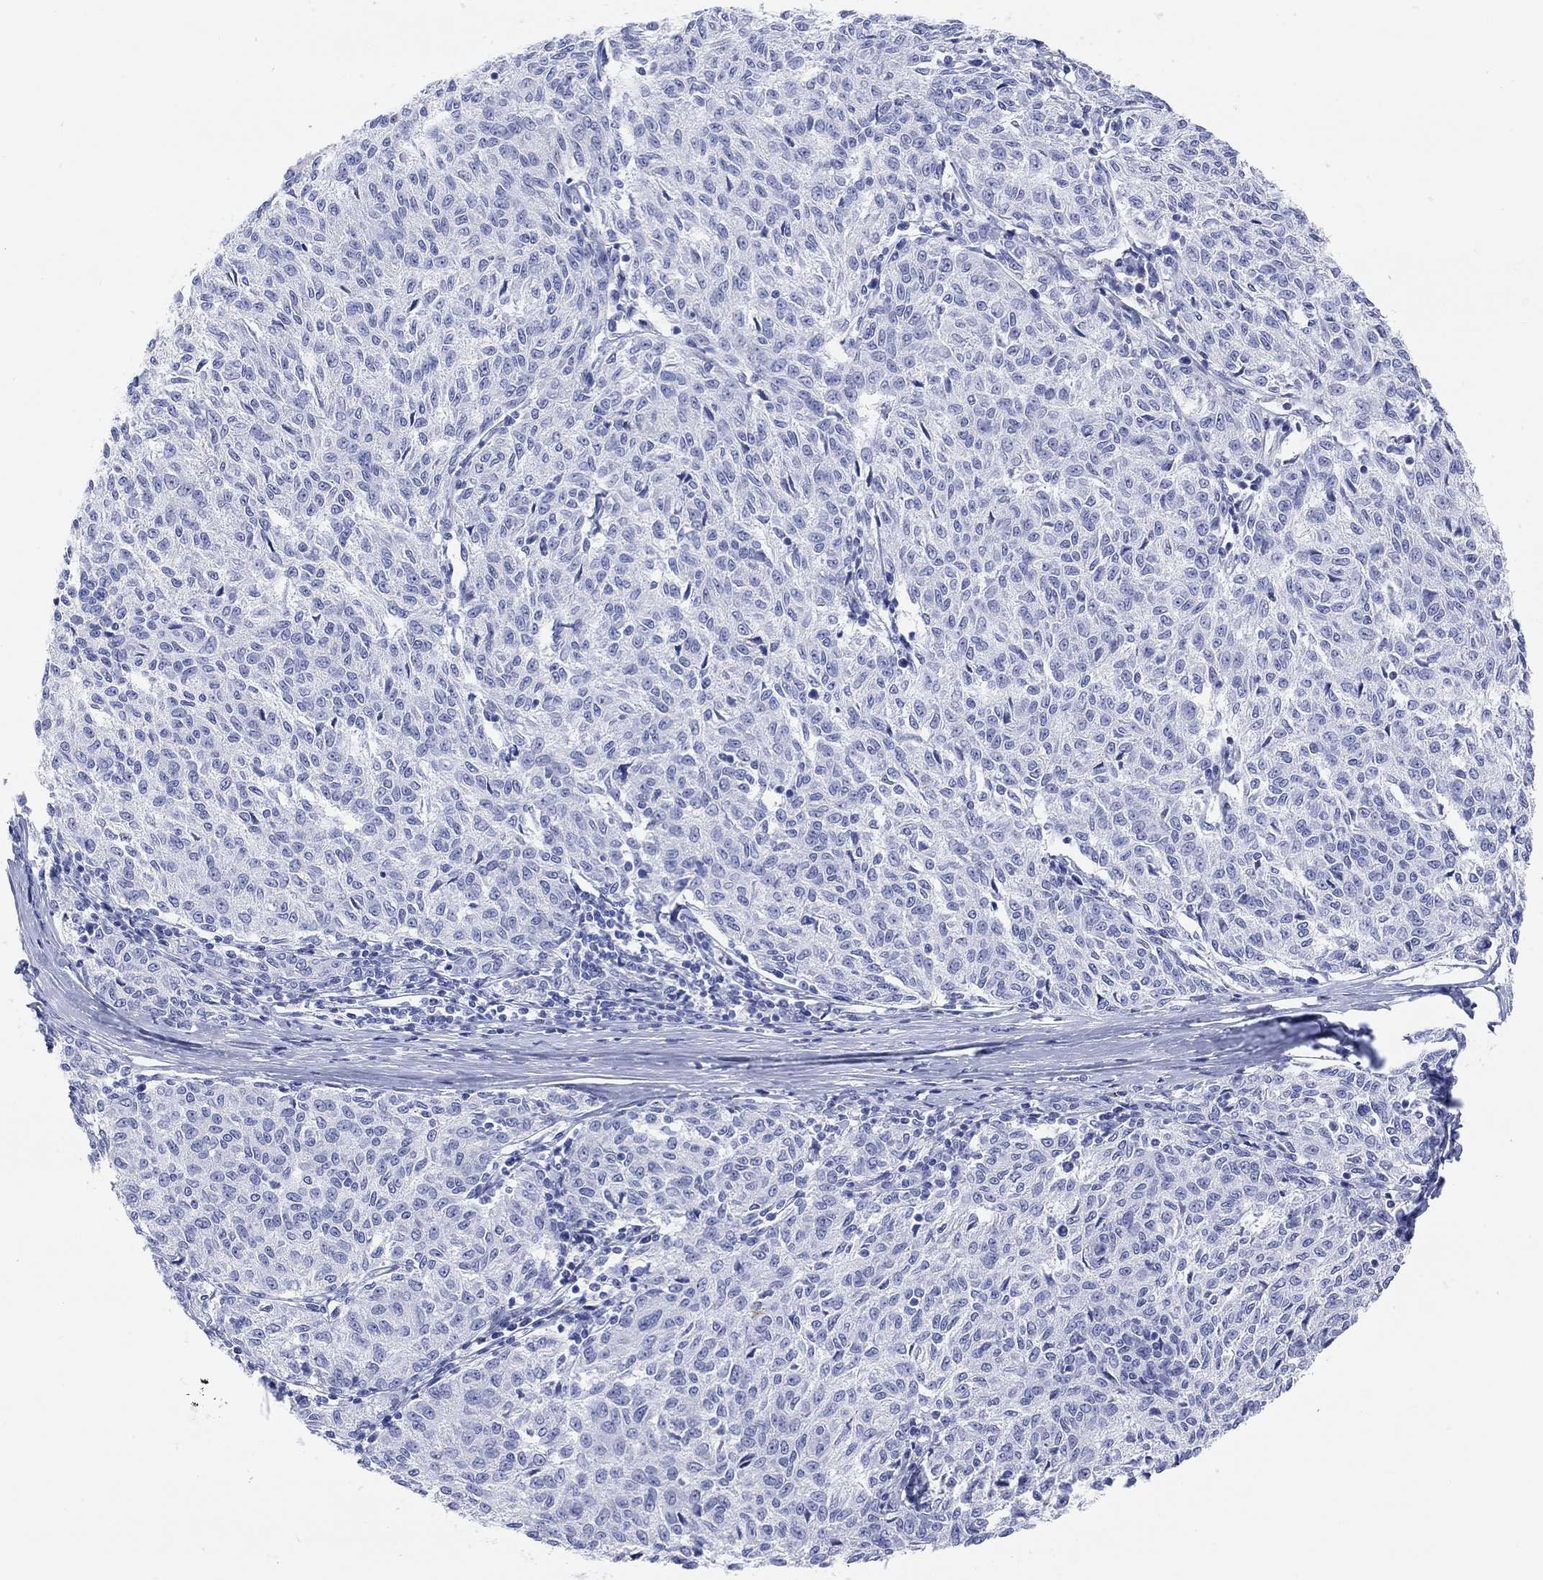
{"staining": {"intensity": "negative", "quantity": "none", "location": "none"}, "tissue": "melanoma", "cell_type": "Tumor cells", "image_type": "cancer", "snomed": [{"axis": "morphology", "description": "Malignant melanoma, NOS"}, {"axis": "topography", "description": "Skin"}], "caption": "Immunohistochemical staining of human malignant melanoma exhibits no significant staining in tumor cells.", "gene": "XIRP2", "patient": {"sex": "female", "age": 72}}